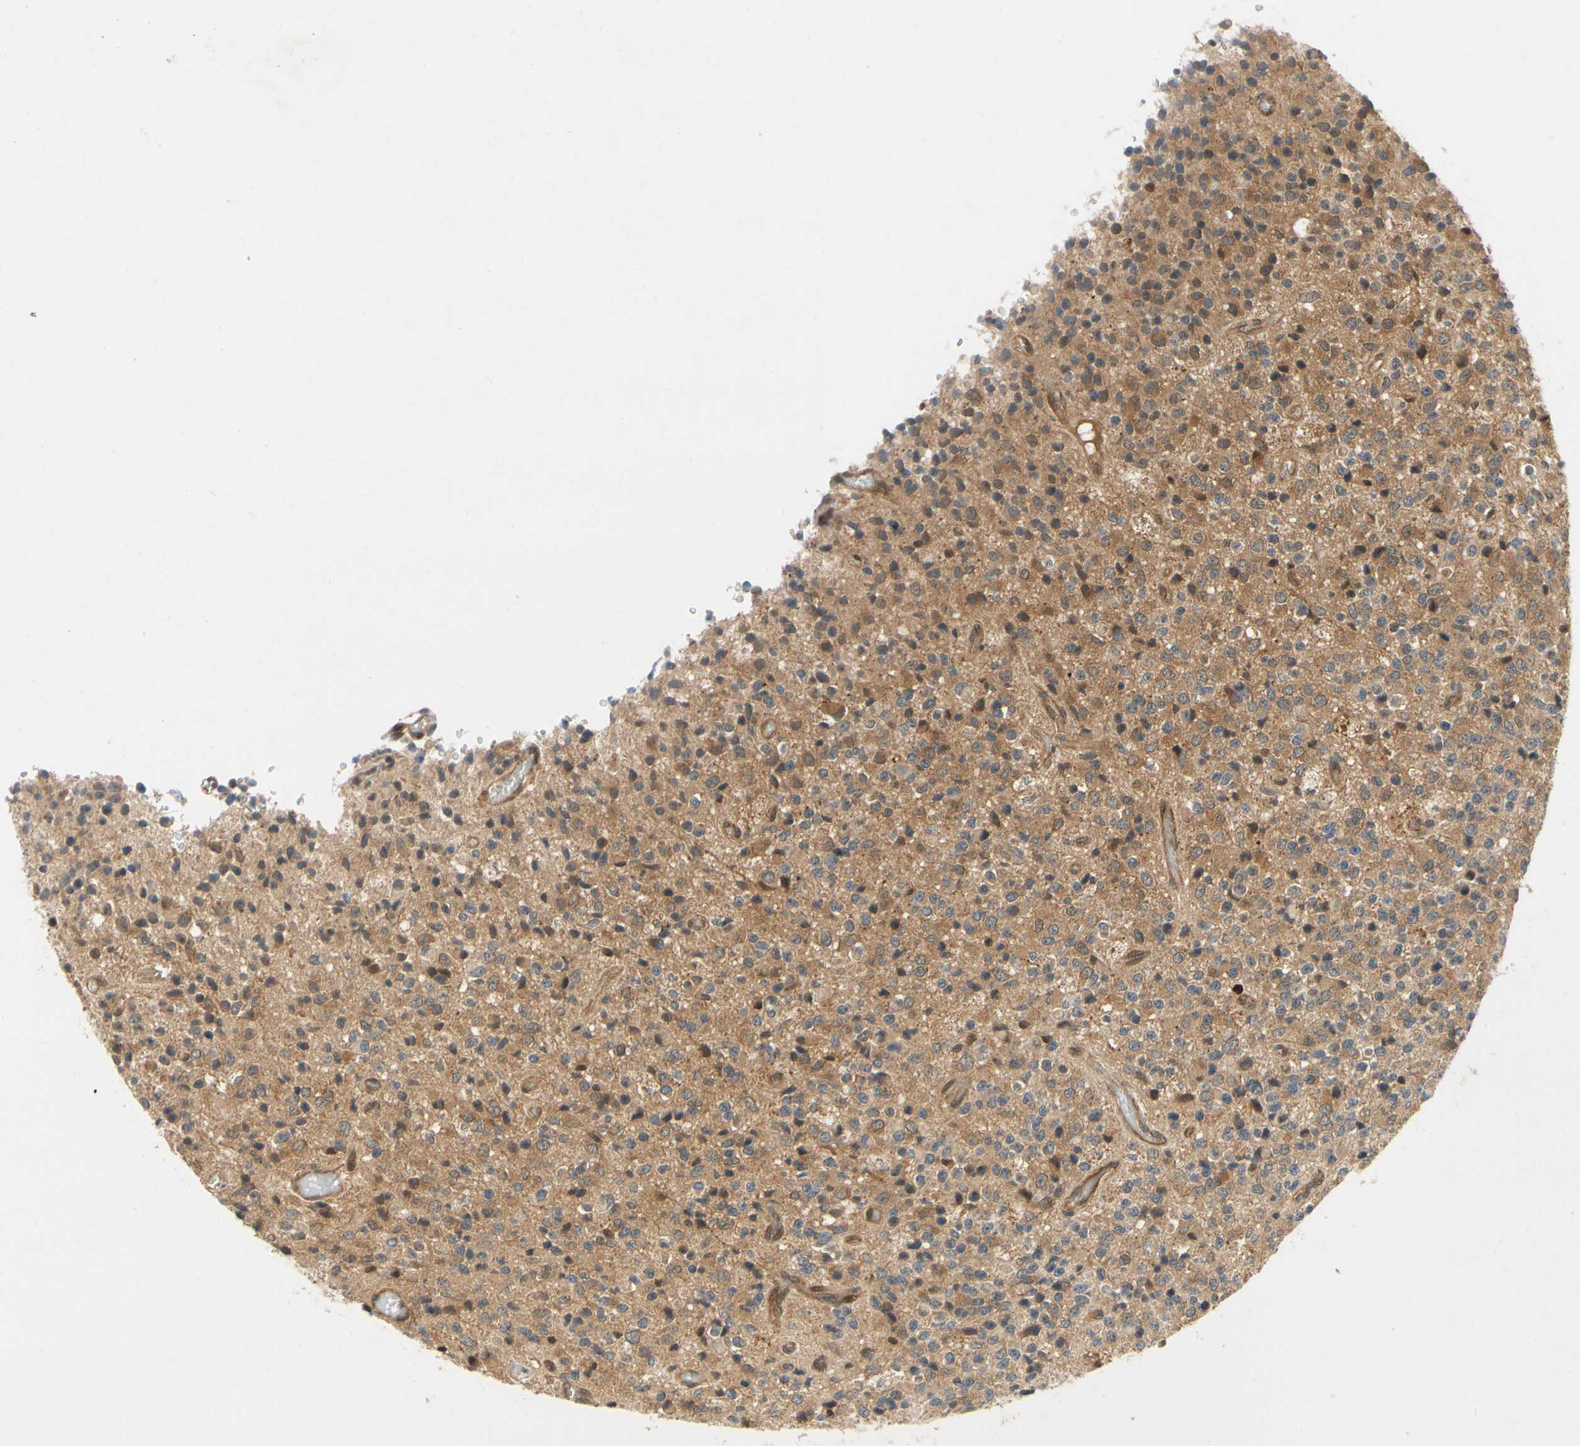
{"staining": {"intensity": "moderate", "quantity": ">75%", "location": "cytoplasmic/membranous"}, "tissue": "glioma", "cell_type": "Tumor cells", "image_type": "cancer", "snomed": [{"axis": "morphology", "description": "Glioma, malignant, High grade"}, {"axis": "topography", "description": "pancreas cauda"}], "caption": "Immunohistochemistry histopathology image of malignant glioma (high-grade) stained for a protein (brown), which exhibits medium levels of moderate cytoplasmic/membranous staining in approximately >75% of tumor cells.", "gene": "TDRP", "patient": {"sex": "male", "age": 60}}